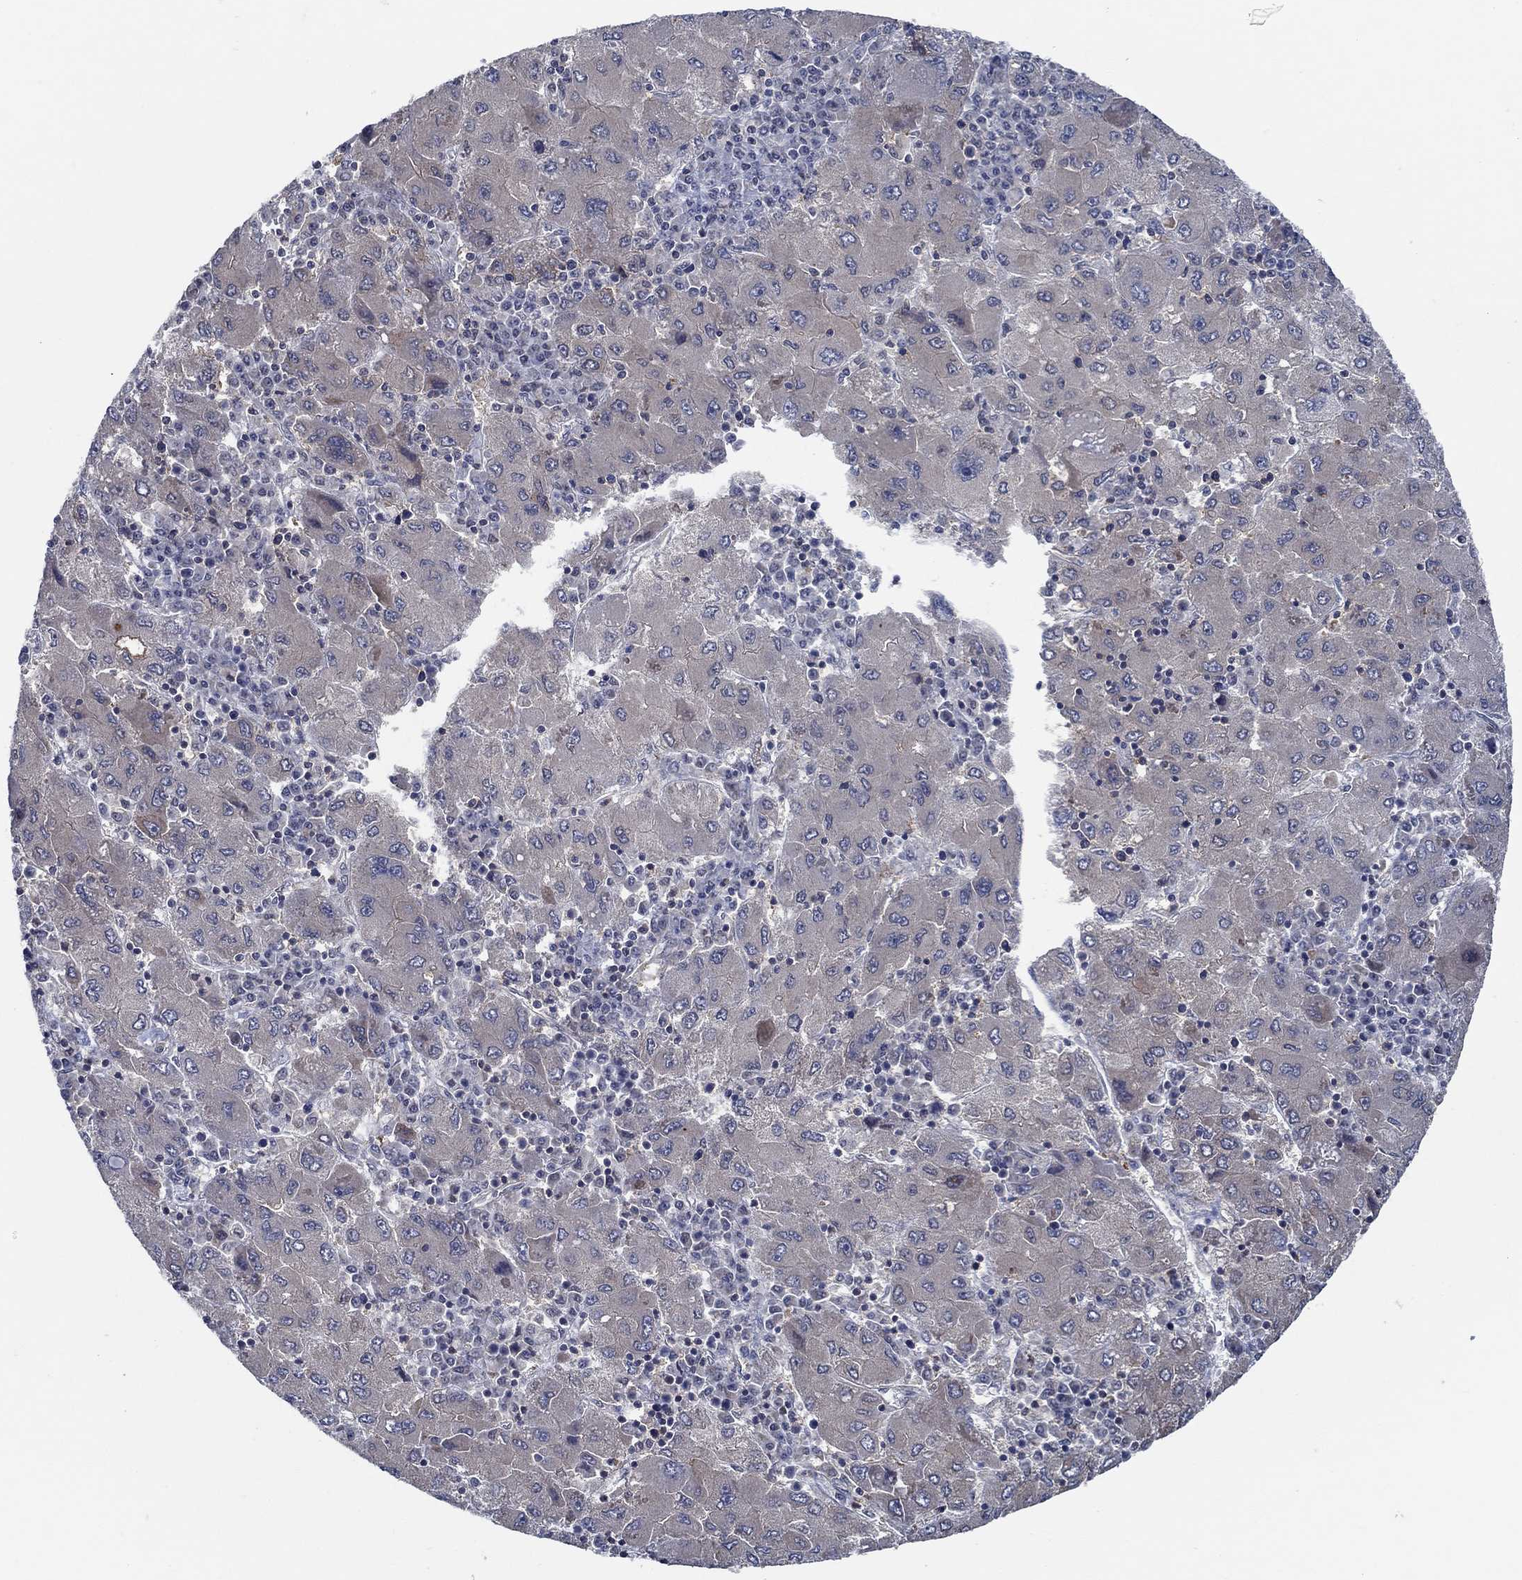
{"staining": {"intensity": "negative", "quantity": "none", "location": "none"}, "tissue": "liver cancer", "cell_type": "Tumor cells", "image_type": "cancer", "snomed": [{"axis": "morphology", "description": "Carcinoma, Hepatocellular, NOS"}, {"axis": "topography", "description": "Liver"}], "caption": "This image is of liver cancer stained with immunohistochemistry to label a protein in brown with the nuclei are counter-stained blue. There is no positivity in tumor cells.", "gene": "DACT1", "patient": {"sex": "male", "age": 75}}